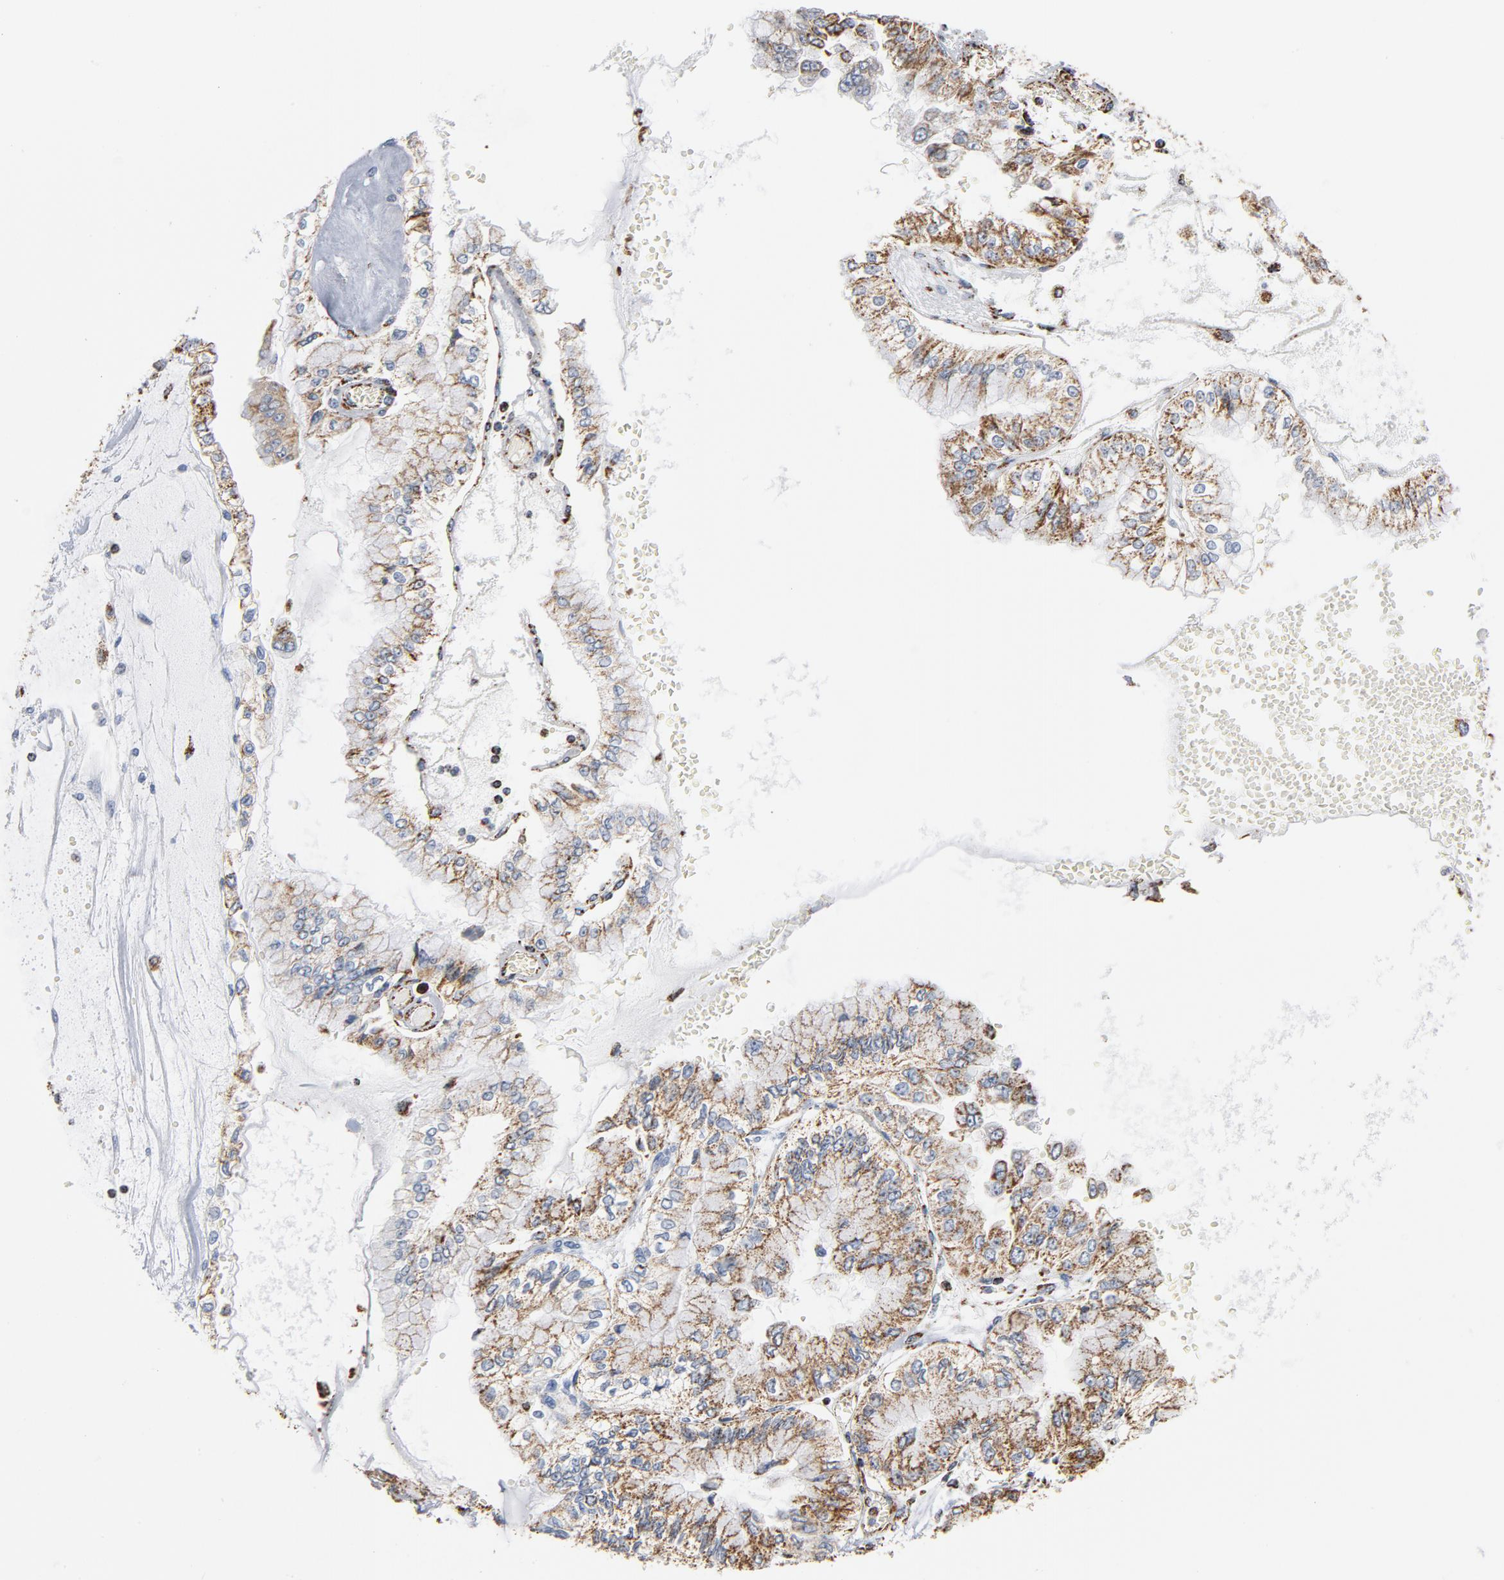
{"staining": {"intensity": "moderate", "quantity": ">75%", "location": "cytoplasmic/membranous"}, "tissue": "liver cancer", "cell_type": "Tumor cells", "image_type": "cancer", "snomed": [{"axis": "morphology", "description": "Cholangiocarcinoma"}, {"axis": "topography", "description": "Liver"}], "caption": "This is an image of immunohistochemistry staining of liver cancer (cholangiocarcinoma), which shows moderate positivity in the cytoplasmic/membranous of tumor cells.", "gene": "NDUFS4", "patient": {"sex": "female", "age": 79}}